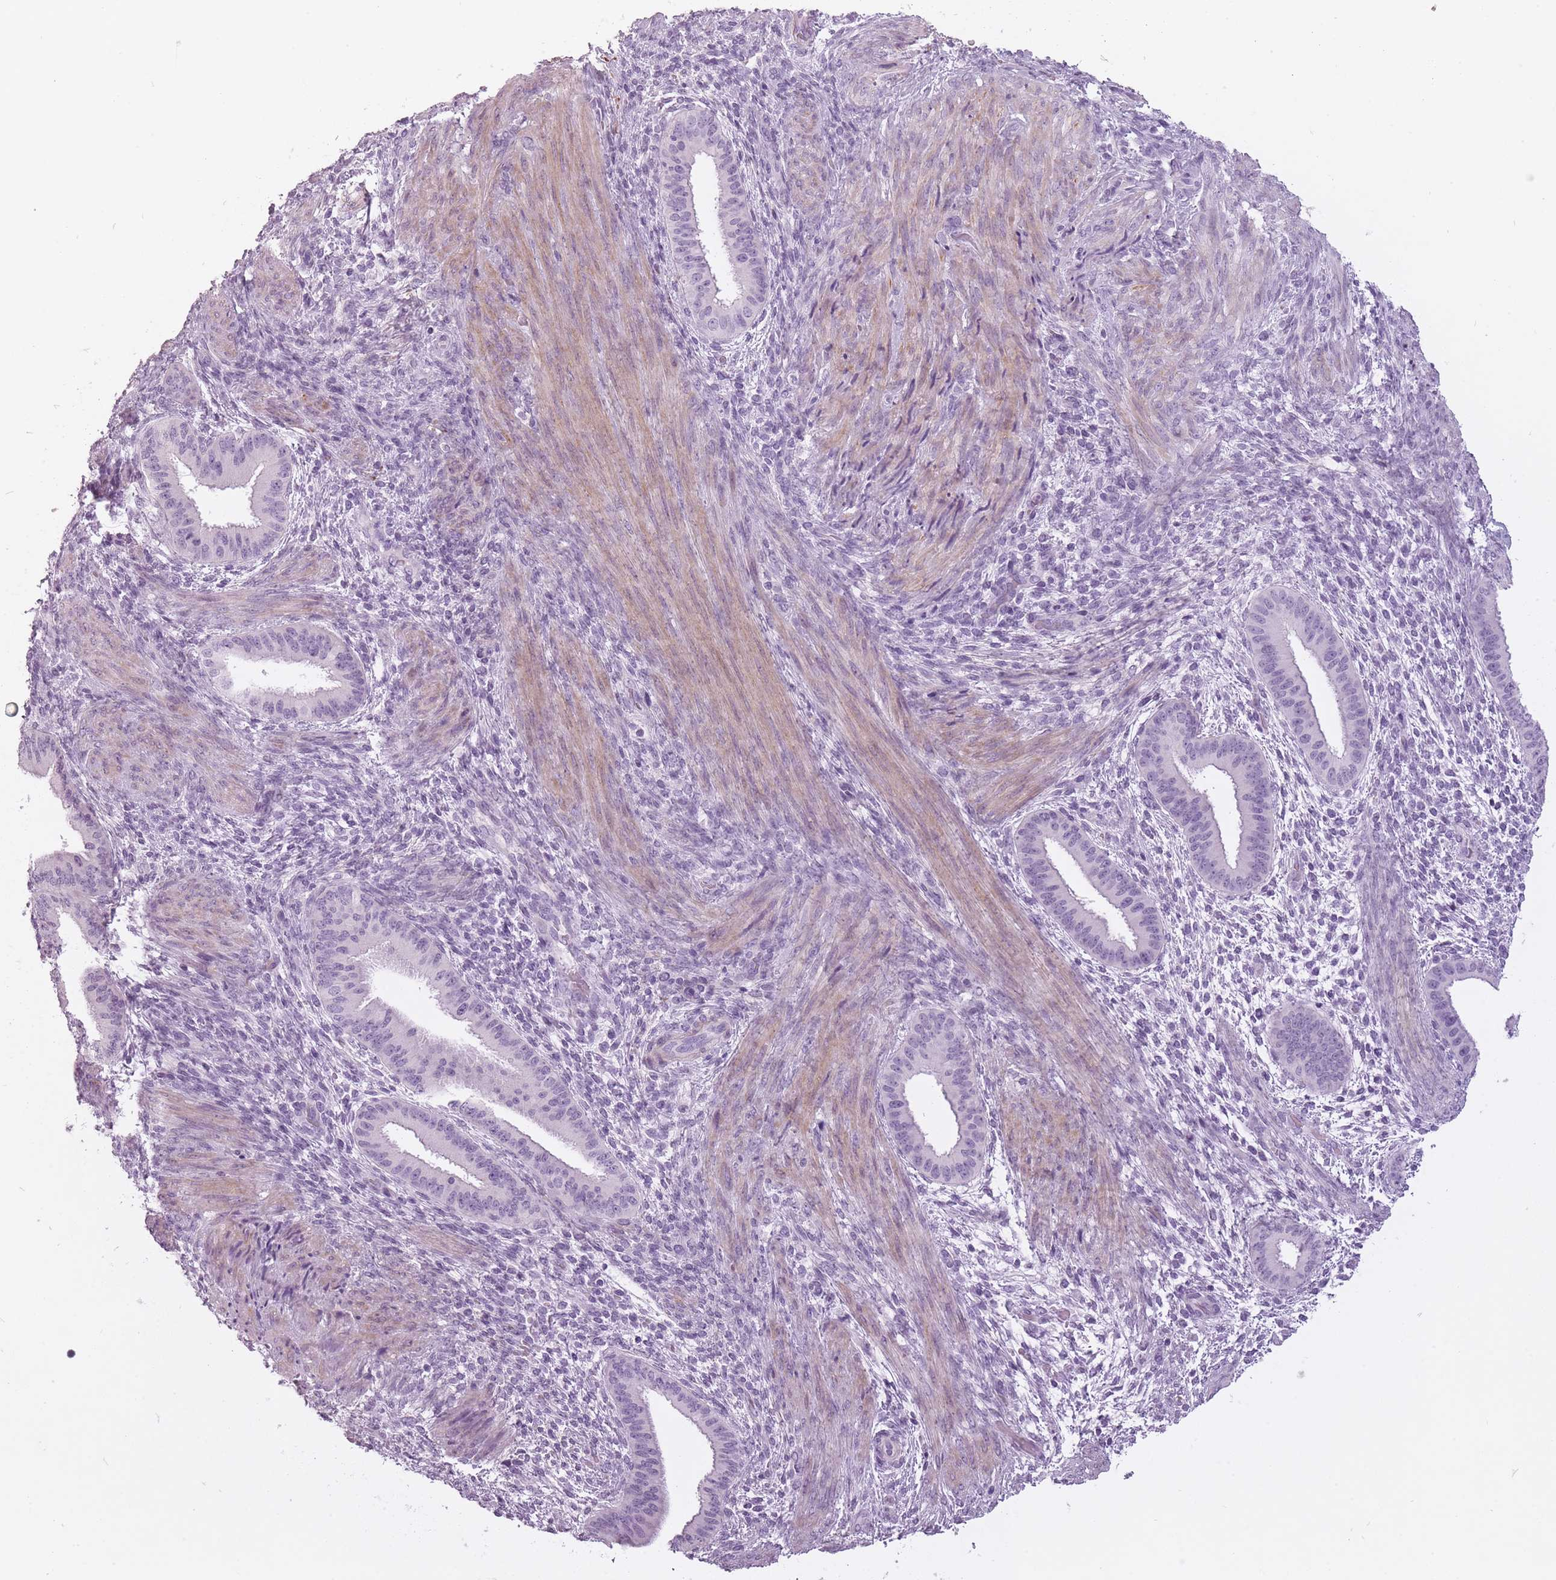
{"staining": {"intensity": "negative", "quantity": "none", "location": "none"}, "tissue": "endometrium", "cell_type": "Cells in endometrial stroma", "image_type": "normal", "snomed": [{"axis": "morphology", "description": "Normal tissue, NOS"}, {"axis": "topography", "description": "Endometrium"}], "caption": "DAB (3,3'-diaminobenzidine) immunohistochemical staining of unremarkable human endometrium exhibits no significant positivity in cells in endometrial stroma.", "gene": "RFX4", "patient": {"sex": "female", "age": 36}}